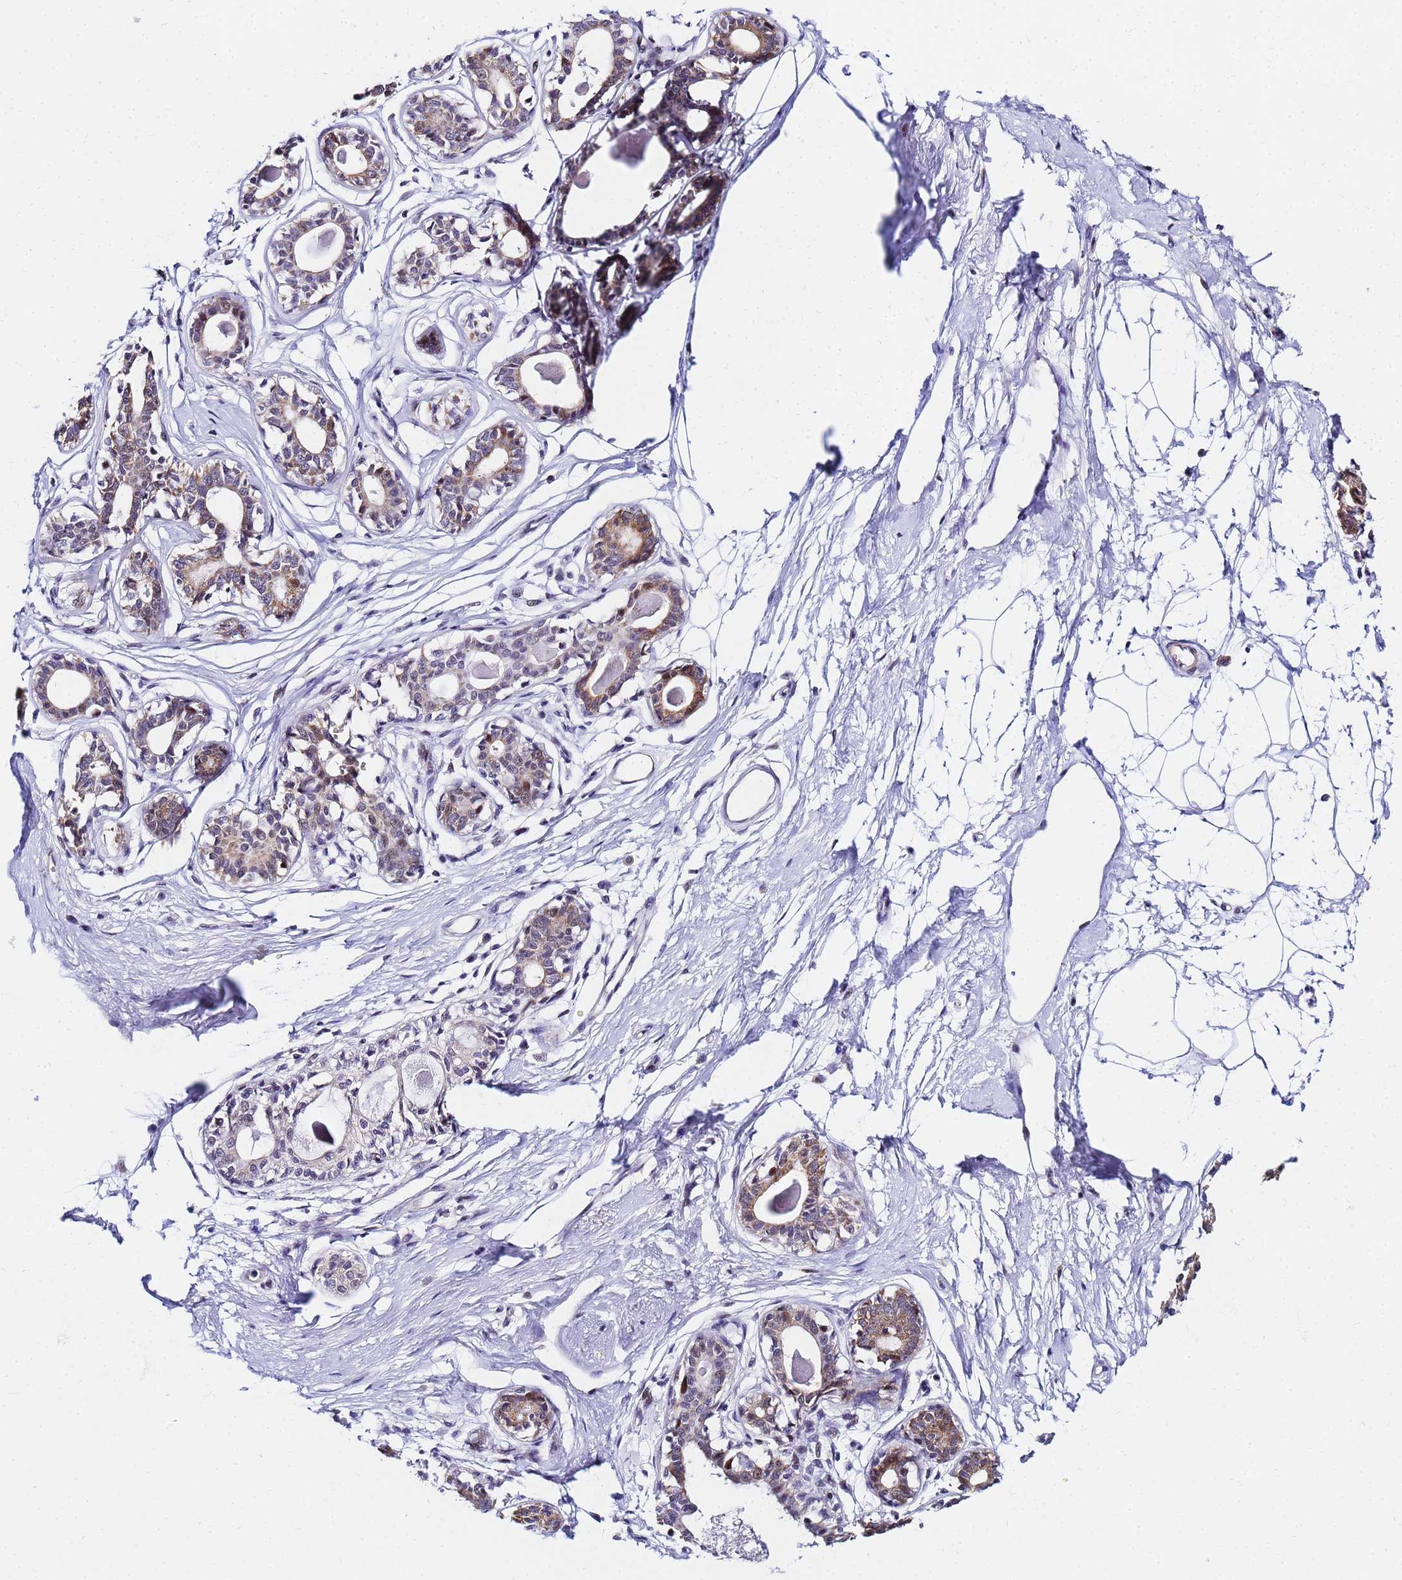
{"staining": {"intensity": "negative", "quantity": "none", "location": "none"}, "tissue": "breast", "cell_type": "Adipocytes", "image_type": "normal", "snomed": [{"axis": "morphology", "description": "Normal tissue, NOS"}, {"axis": "topography", "description": "Breast"}], "caption": "Immunohistochemical staining of unremarkable human breast displays no significant staining in adipocytes.", "gene": "CKMT1A", "patient": {"sex": "female", "age": 45}}